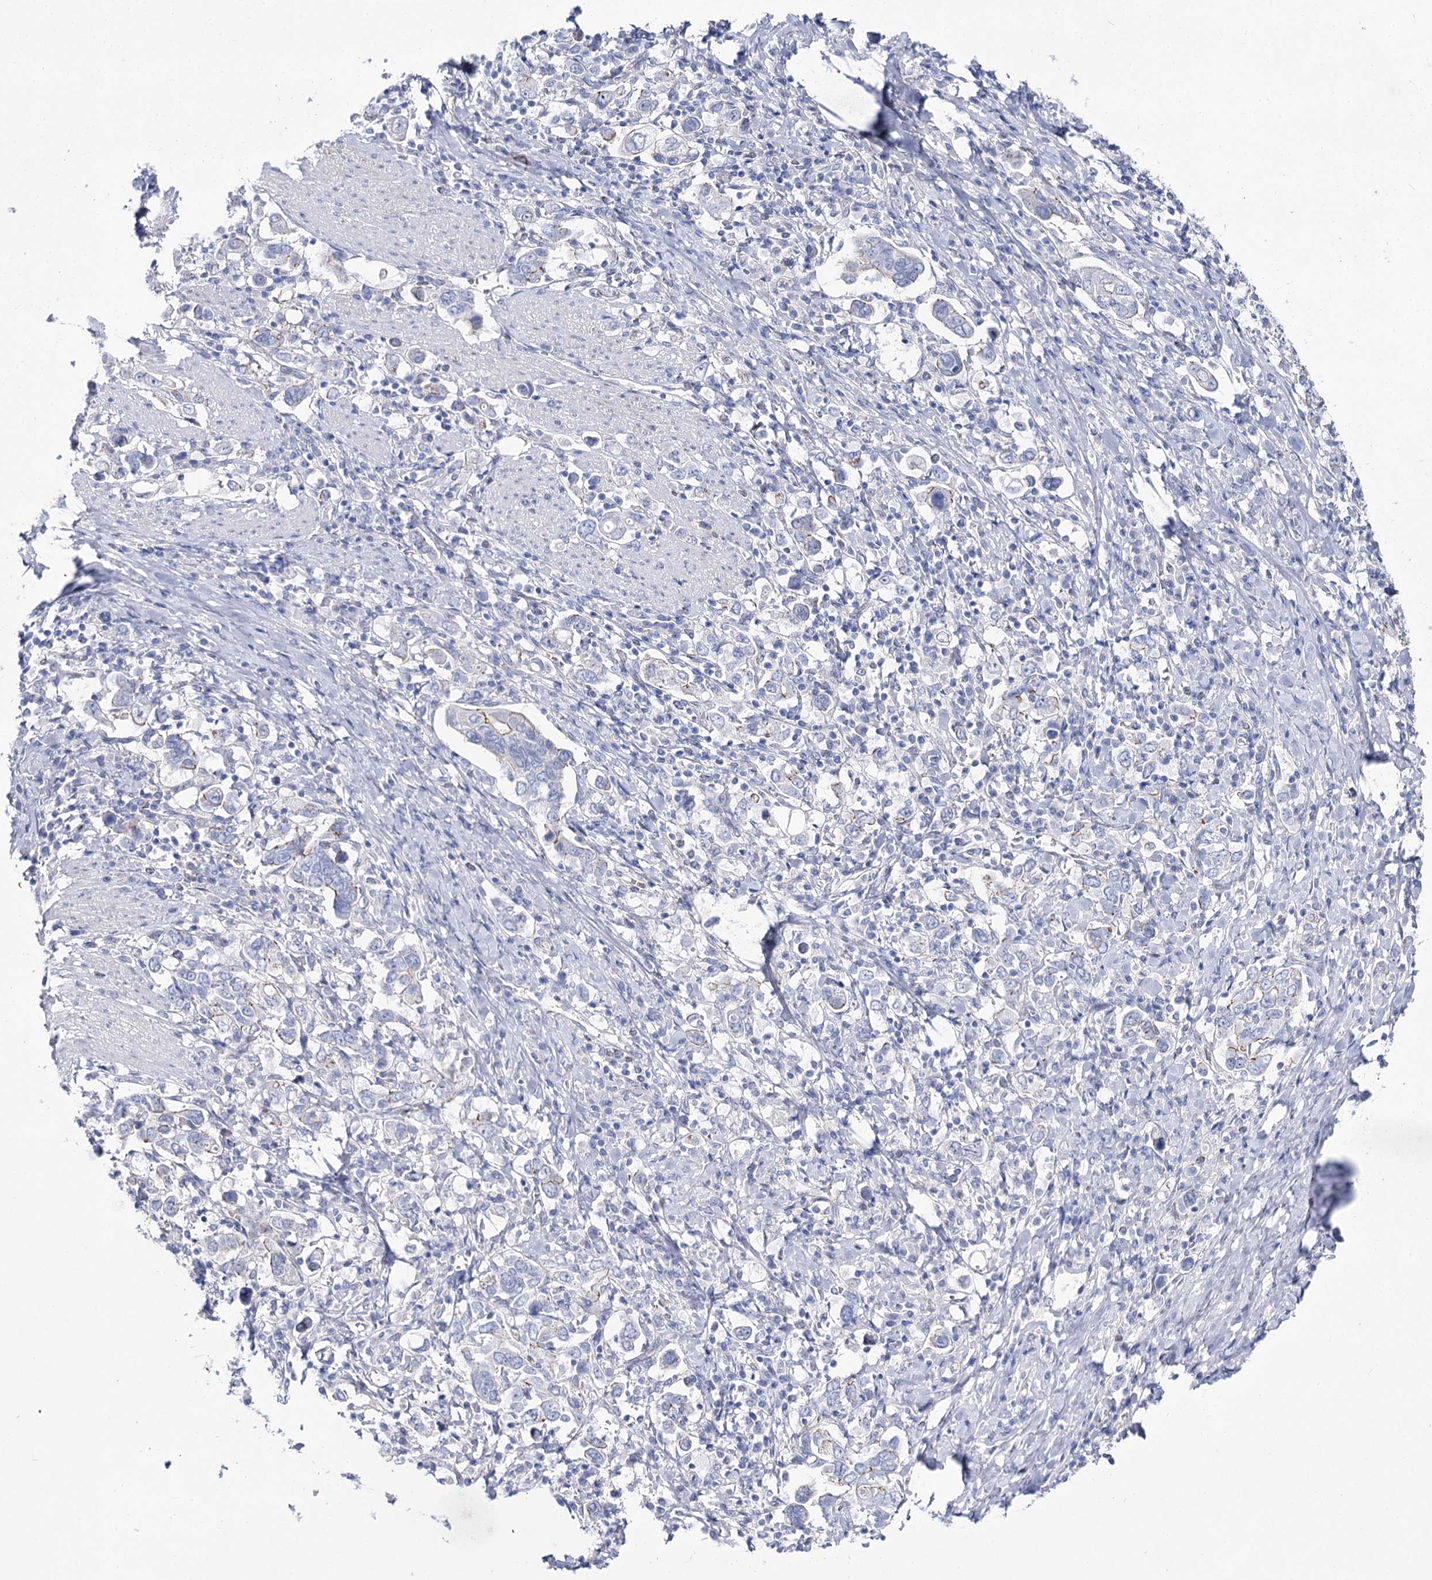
{"staining": {"intensity": "negative", "quantity": "none", "location": "none"}, "tissue": "stomach cancer", "cell_type": "Tumor cells", "image_type": "cancer", "snomed": [{"axis": "morphology", "description": "Adenocarcinoma, NOS"}, {"axis": "topography", "description": "Stomach, upper"}], "caption": "Stomach cancer was stained to show a protein in brown. There is no significant staining in tumor cells.", "gene": "NRAP", "patient": {"sex": "male", "age": 62}}